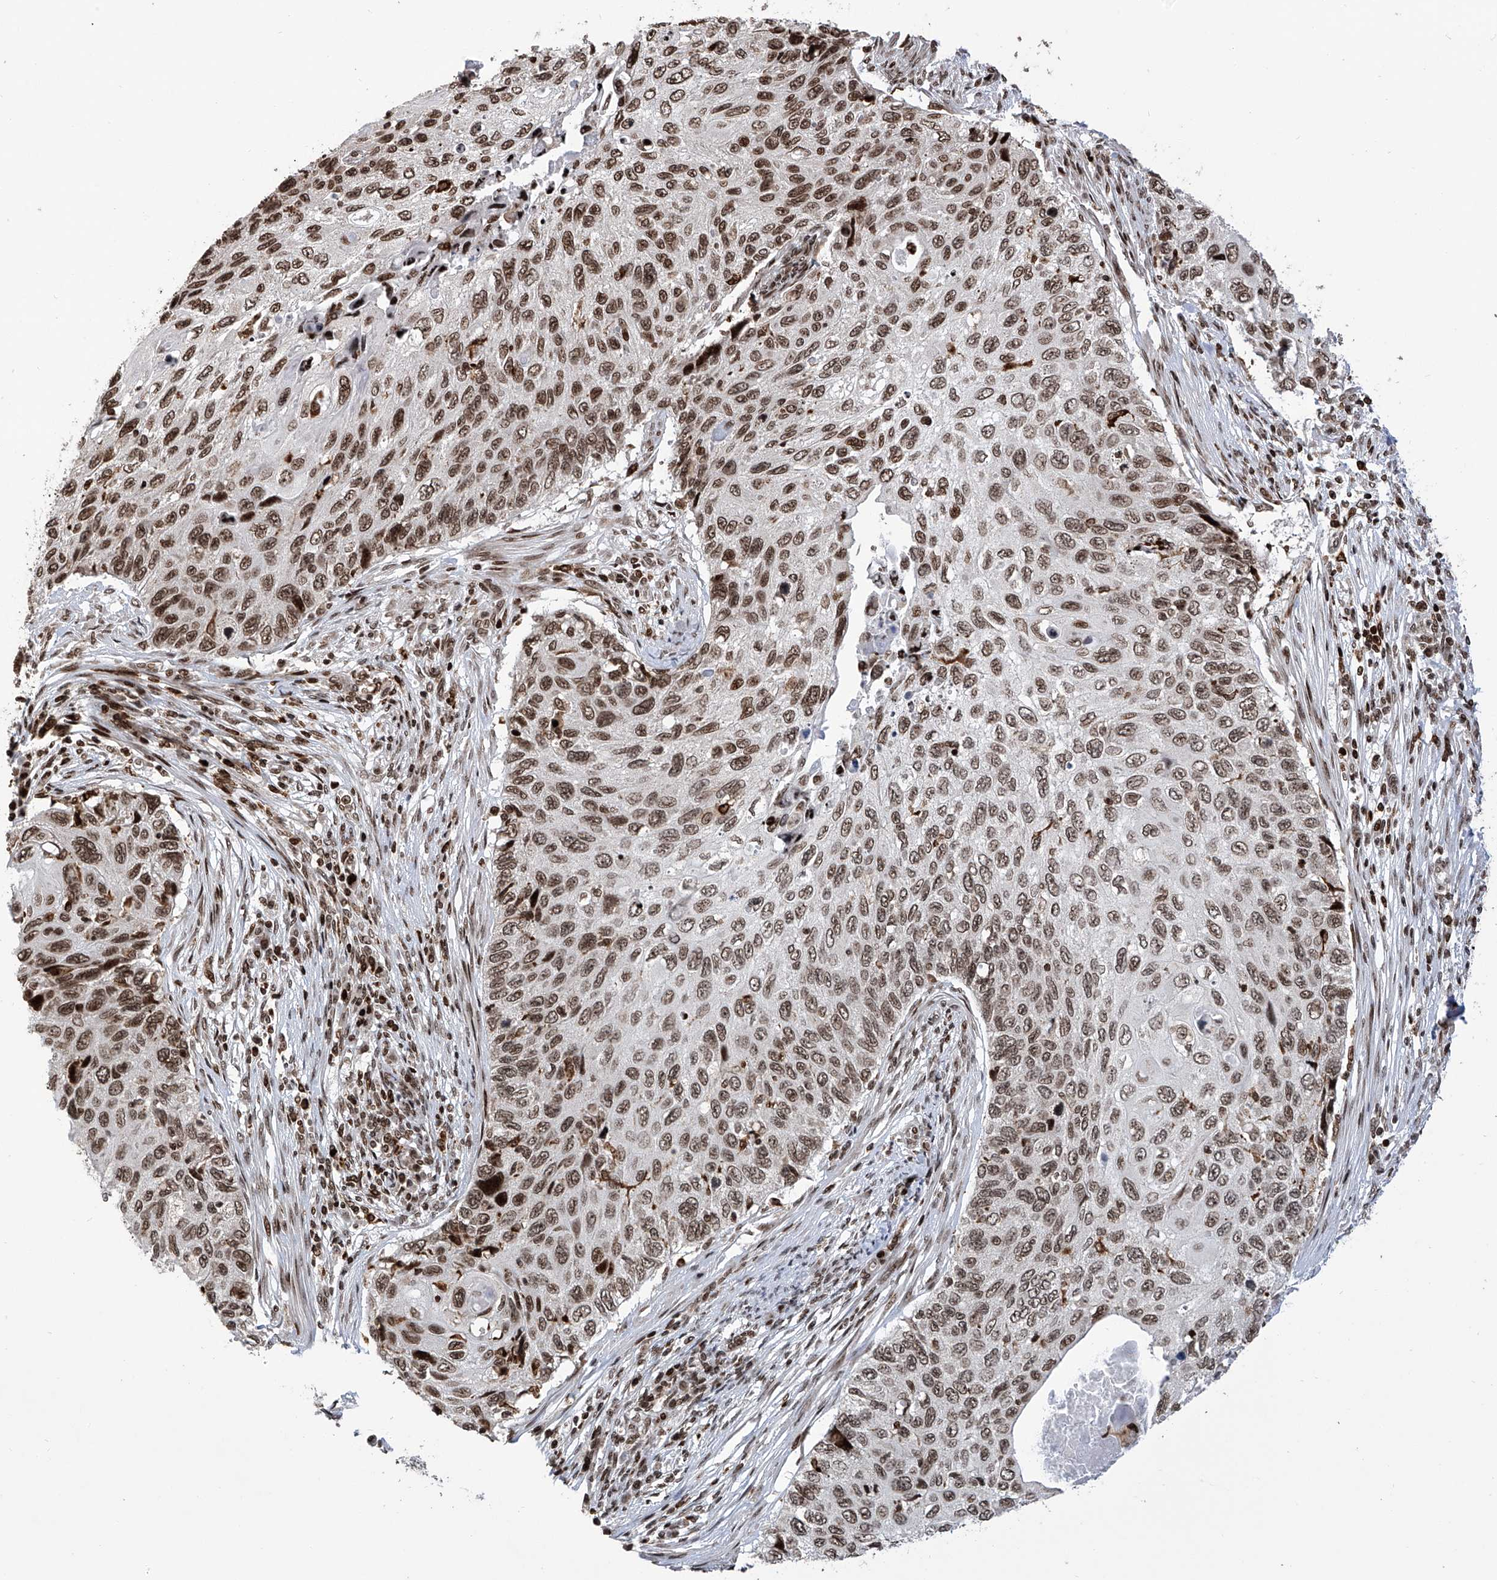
{"staining": {"intensity": "moderate", "quantity": ">75%", "location": "nuclear"}, "tissue": "cervical cancer", "cell_type": "Tumor cells", "image_type": "cancer", "snomed": [{"axis": "morphology", "description": "Squamous cell carcinoma, NOS"}, {"axis": "topography", "description": "Cervix"}], "caption": "Squamous cell carcinoma (cervical) stained for a protein (brown) reveals moderate nuclear positive expression in about >75% of tumor cells.", "gene": "PAK1IP1", "patient": {"sex": "female", "age": 70}}